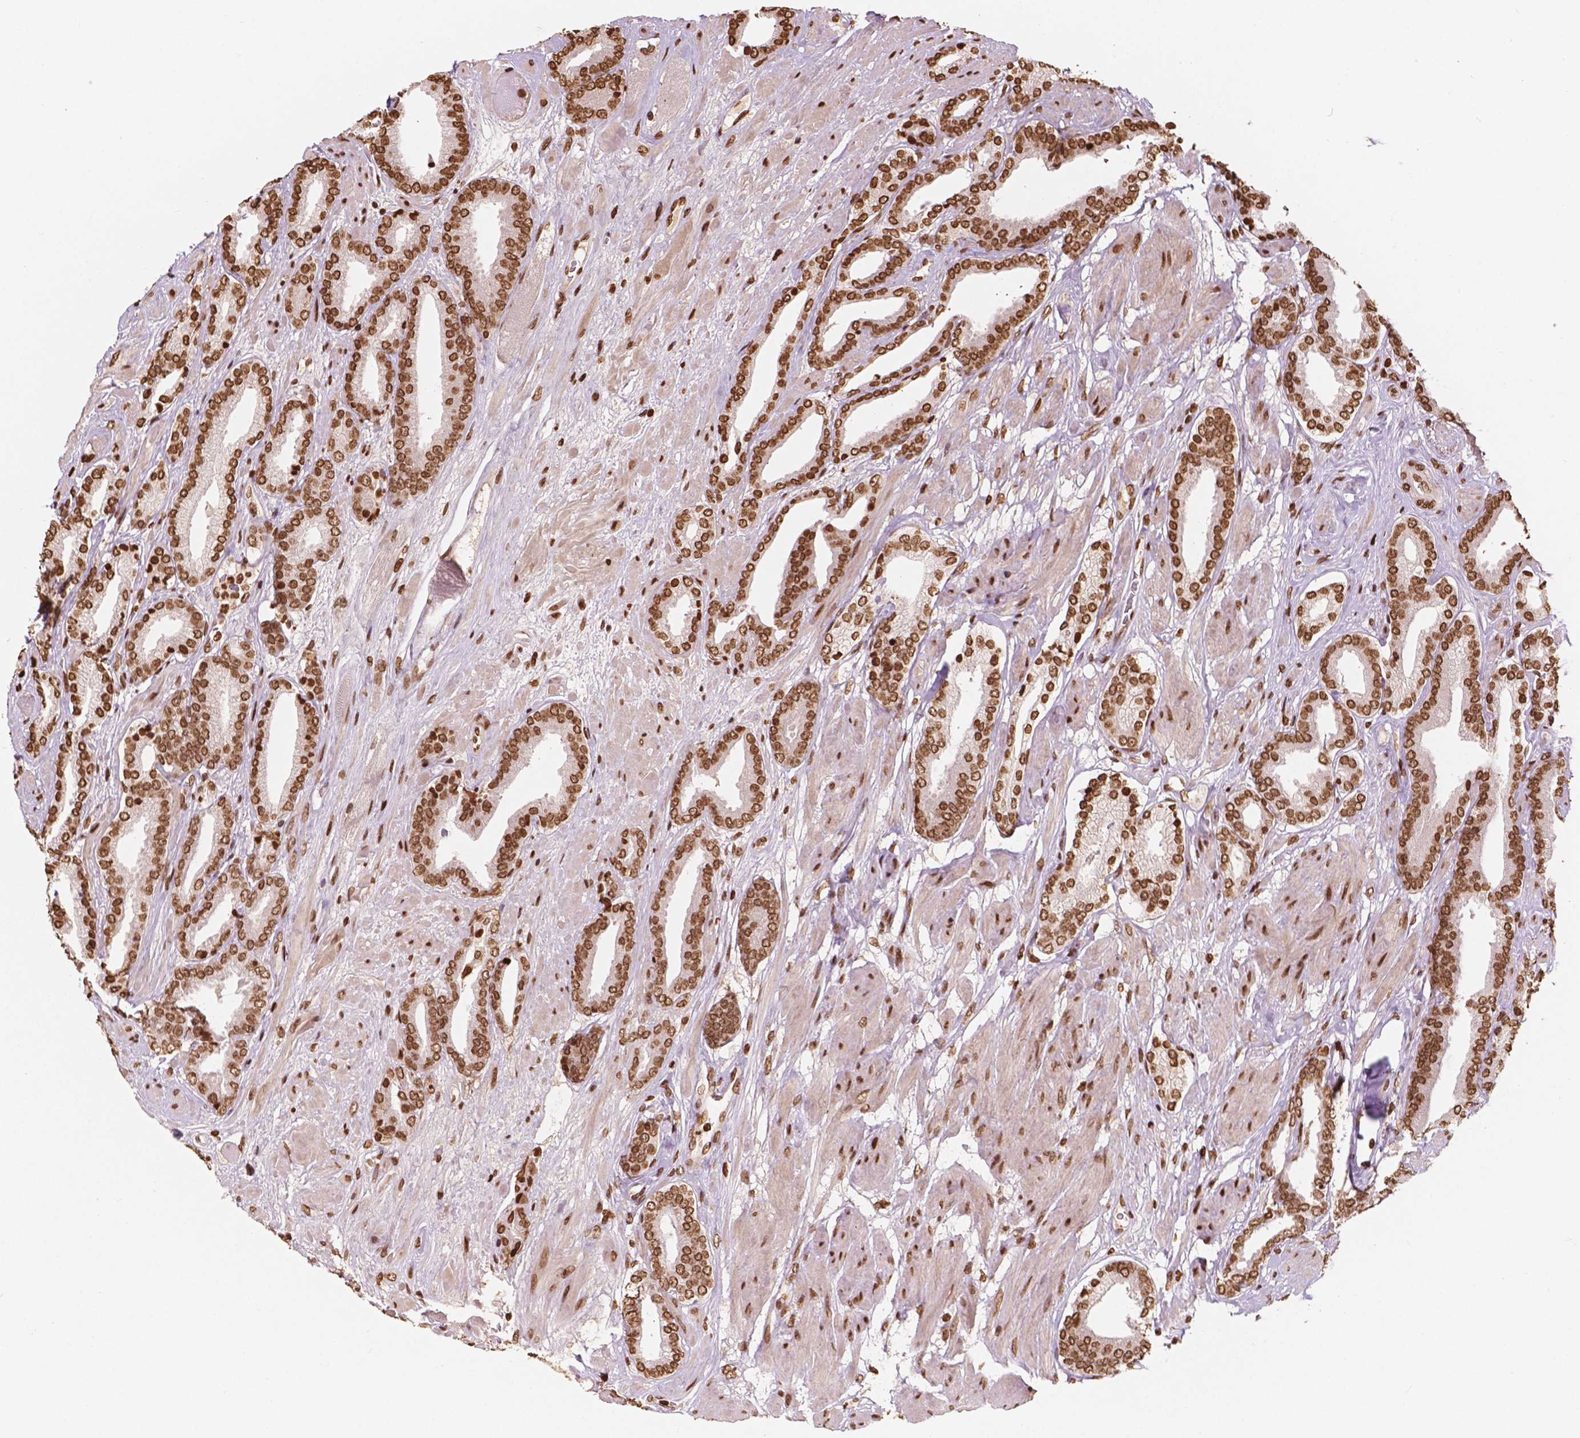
{"staining": {"intensity": "strong", "quantity": ">75%", "location": "nuclear"}, "tissue": "prostate cancer", "cell_type": "Tumor cells", "image_type": "cancer", "snomed": [{"axis": "morphology", "description": "Adenocarcinoma, High grade"}, {"axis": "topography", "description": "Prostate"}], "caption": "The image demonstrates a brown stain indicating the presence of a protein in the nuclear of tumor cells in adenocarcinoma (high-grade) (prostate). (Brightfield microscopy of DAB IHC at high magnification).", "gene": "H3C7", "patient": {"sex": "male", "age": 56}}